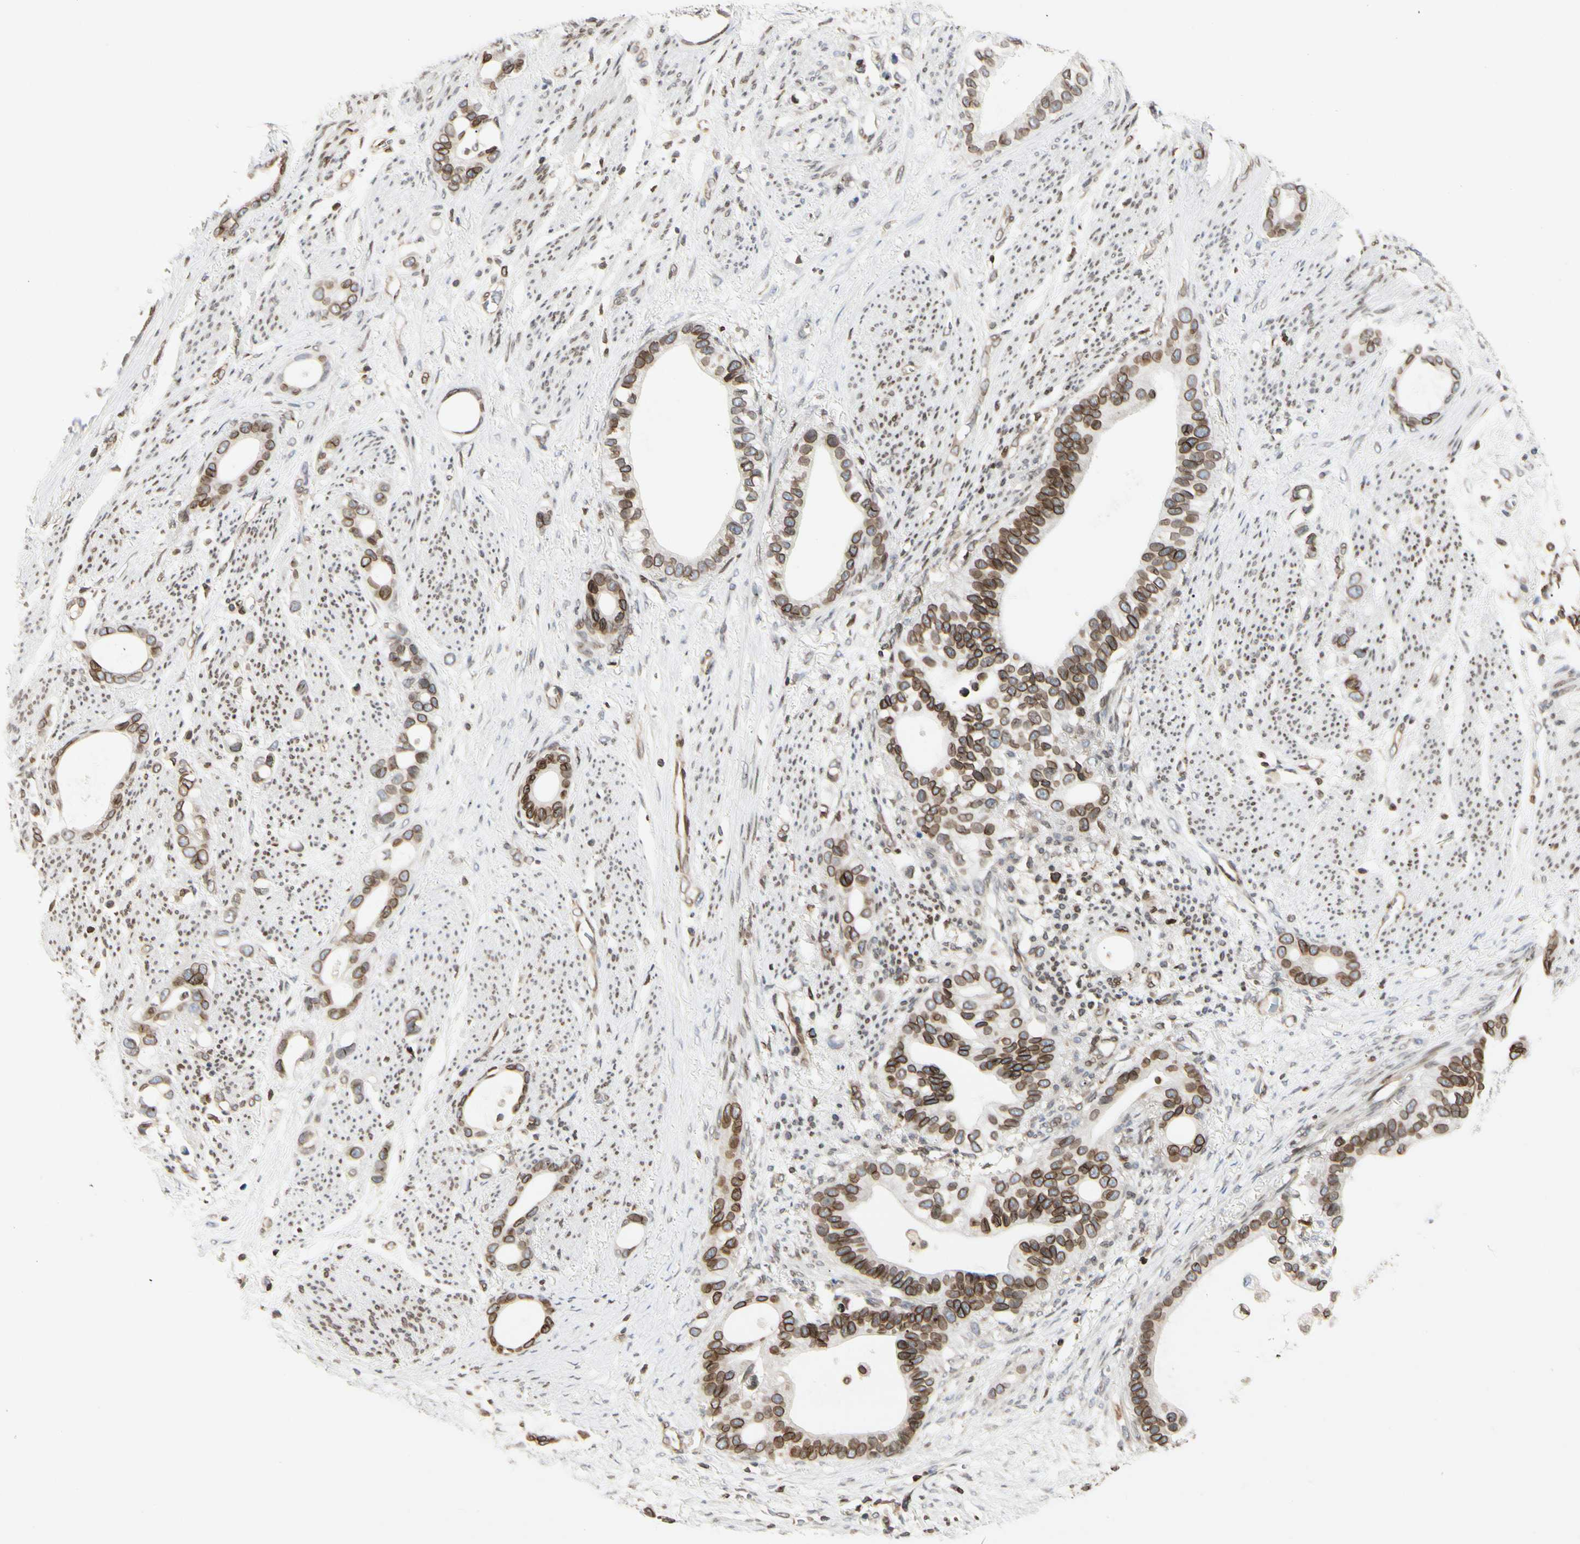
{"staining": {"intensity": "moderate", "quantity": ">75%", "location": "cytoplasmic/membranous,nuclear"}, "tissue": "stomach cancer", "cell_type": "Tumor cells", "image_type": "cancer", "snomed": [{"axis": "morphology", "description": "Adenocarcinoma, NOS"}, {"axis": "topography", "description": "Stomach"}], "caption": "The micrograph shows immunohistochemical staining of adenocarcinoma (stomach). There is moderate cytoplasmic/membranous and nuclear positivity is appreciated in approximately >75% of tumor cells.", "gene": "TMPO", "patient": {"sex": "female", "age": 75}}